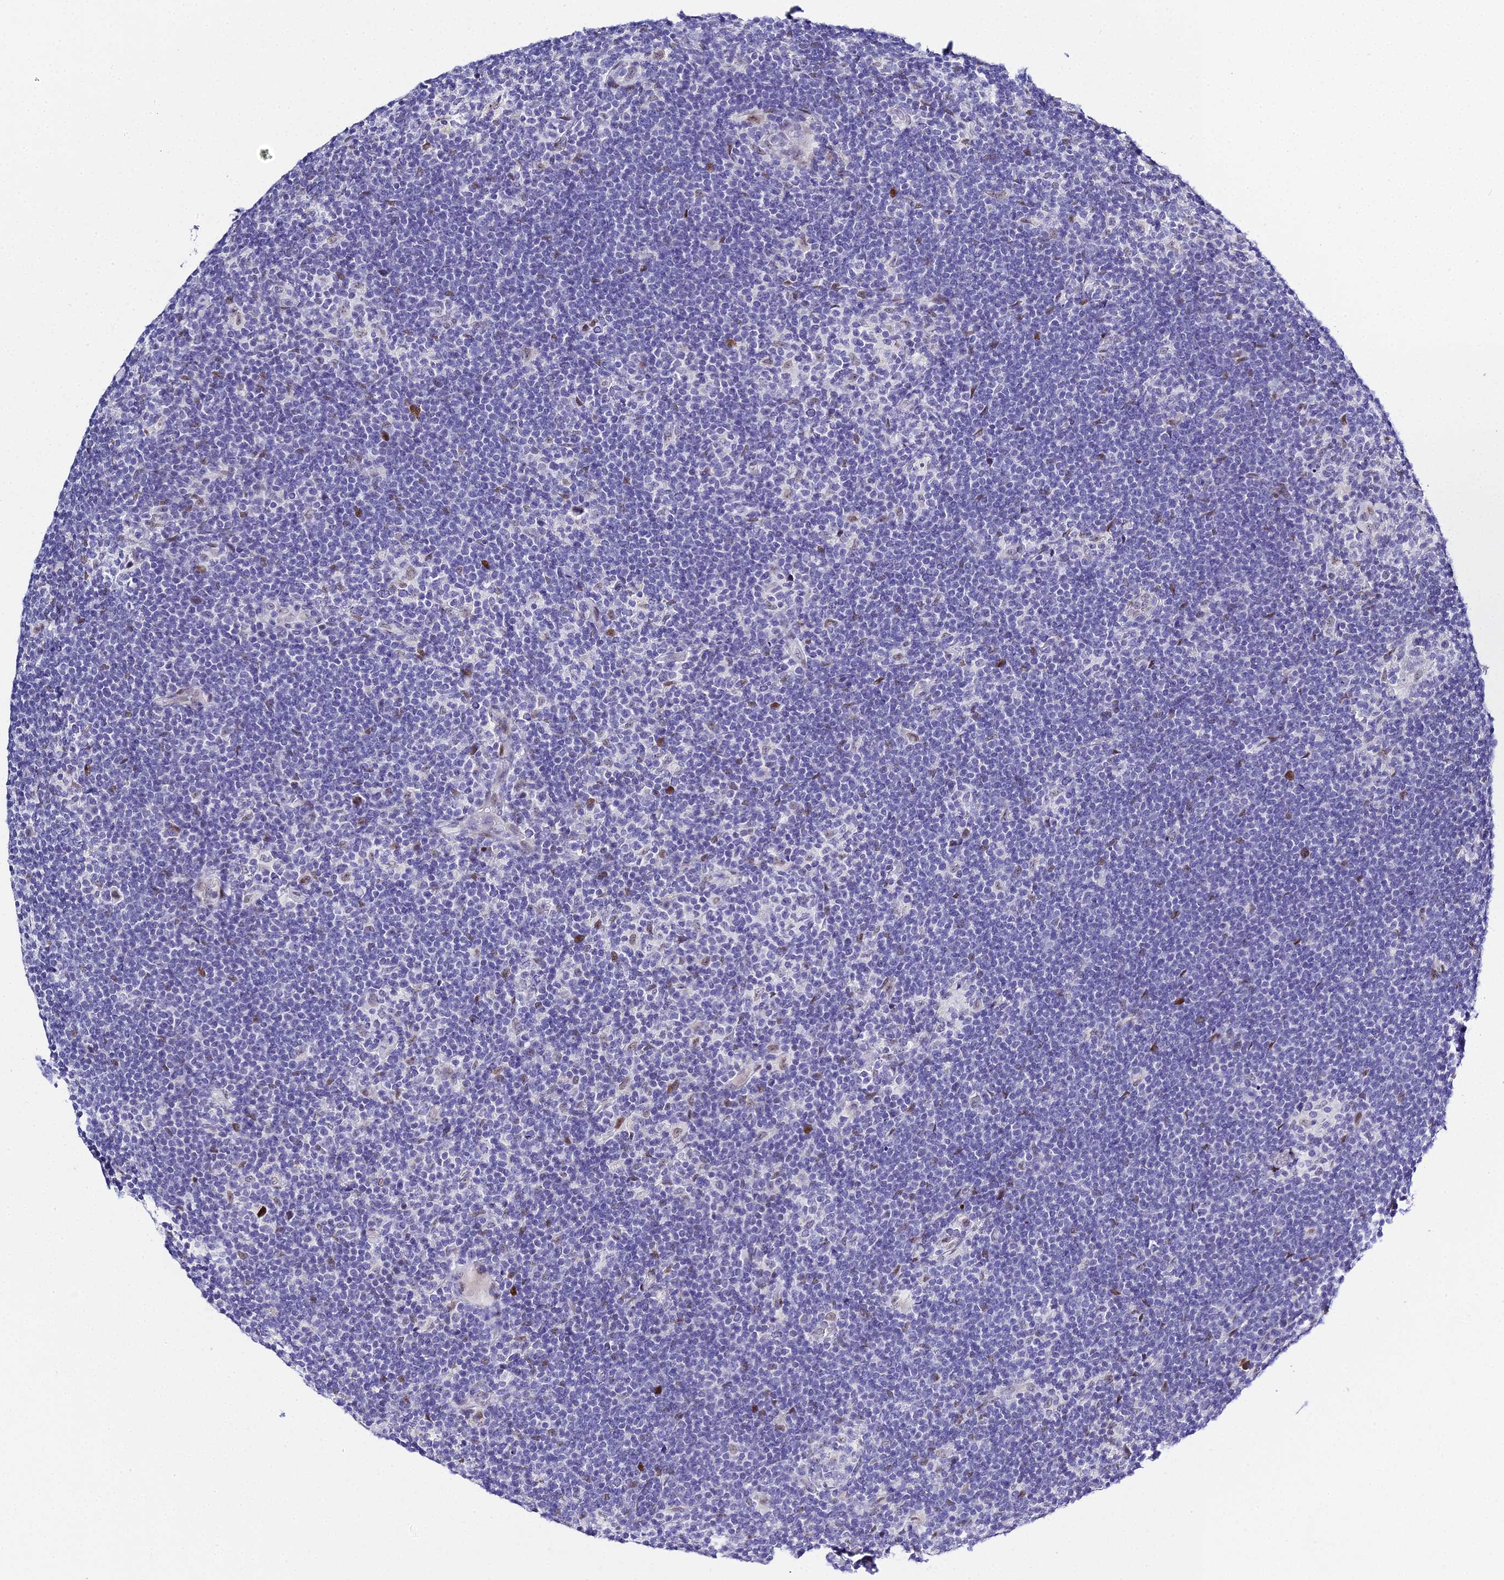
{"staining": {"intensity": "negative", "quantity": "none", "location": "none"}, "tissue": "lymphoma", "cell_type": "Tumor cells", "image_type": "cancer", "snomed": [{"axis": "morphology", "description": "Hodgkin's disease, NOS"}, {"axis": "topography", "description": "Lymph node"}], "caption": "Immunohistochemistry histopathology image of human Hodgkin's disease stained for a protein (brown), which exhibits no staining in tumor cells.", "gene": "POFUT2", "patient": {"sex": "female", "age": 57}}